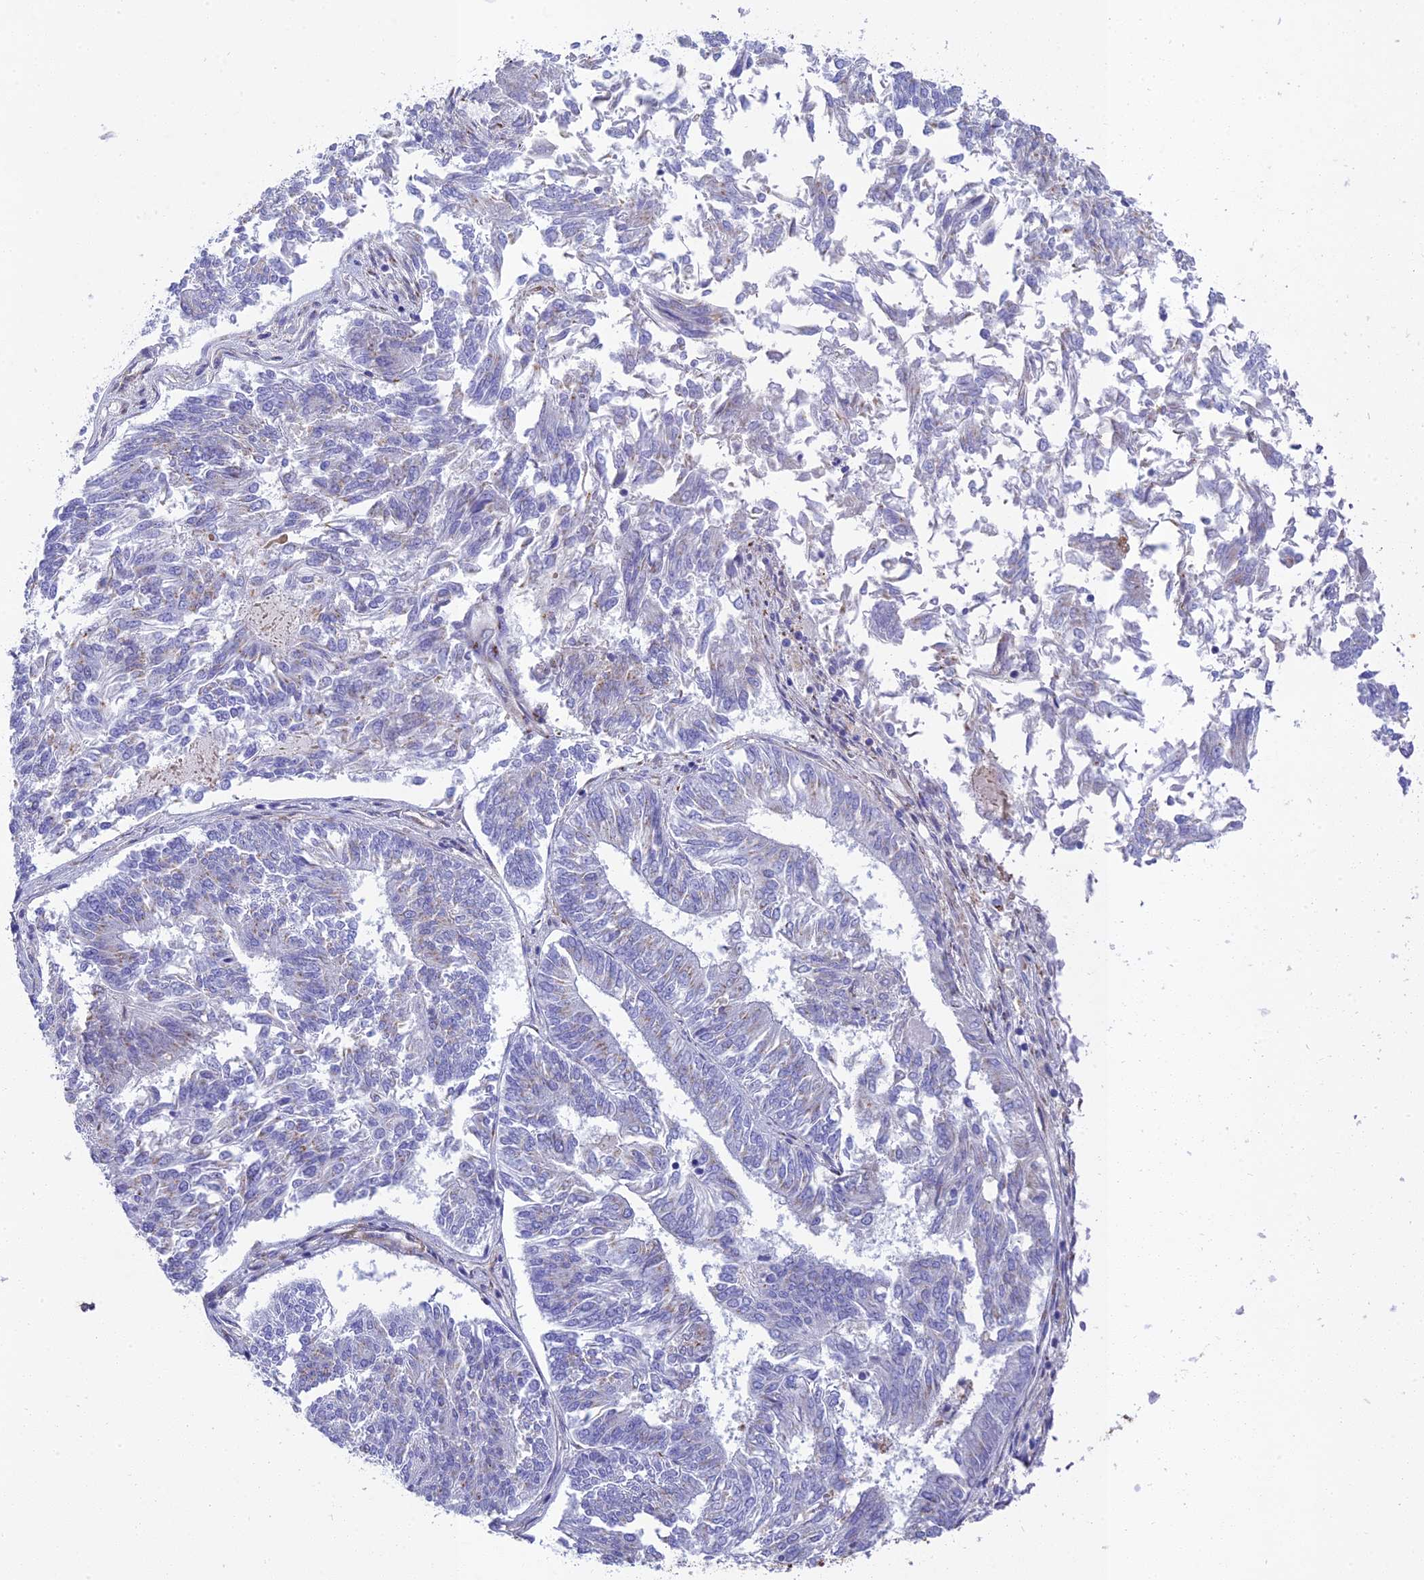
{"staining": {"intensity": "negative", "quantity": "none", "location": "none"}, "tissue": "endometrial cancer", "cell_type": "Tumor cells", "image_type": "cancer", "snomed": [{"axis": "morphology", "description": "Adenocarcinoma, NOS"}, {"axis": "topography", "description": "Endometrium"}], "caption": "This is an IHC histopathology image of endometrial cancer (adenocarcinoma). There is no positivity in tumor cells.", "gene": "TNS1", "patient": {"sex": "female", "age": 58}}